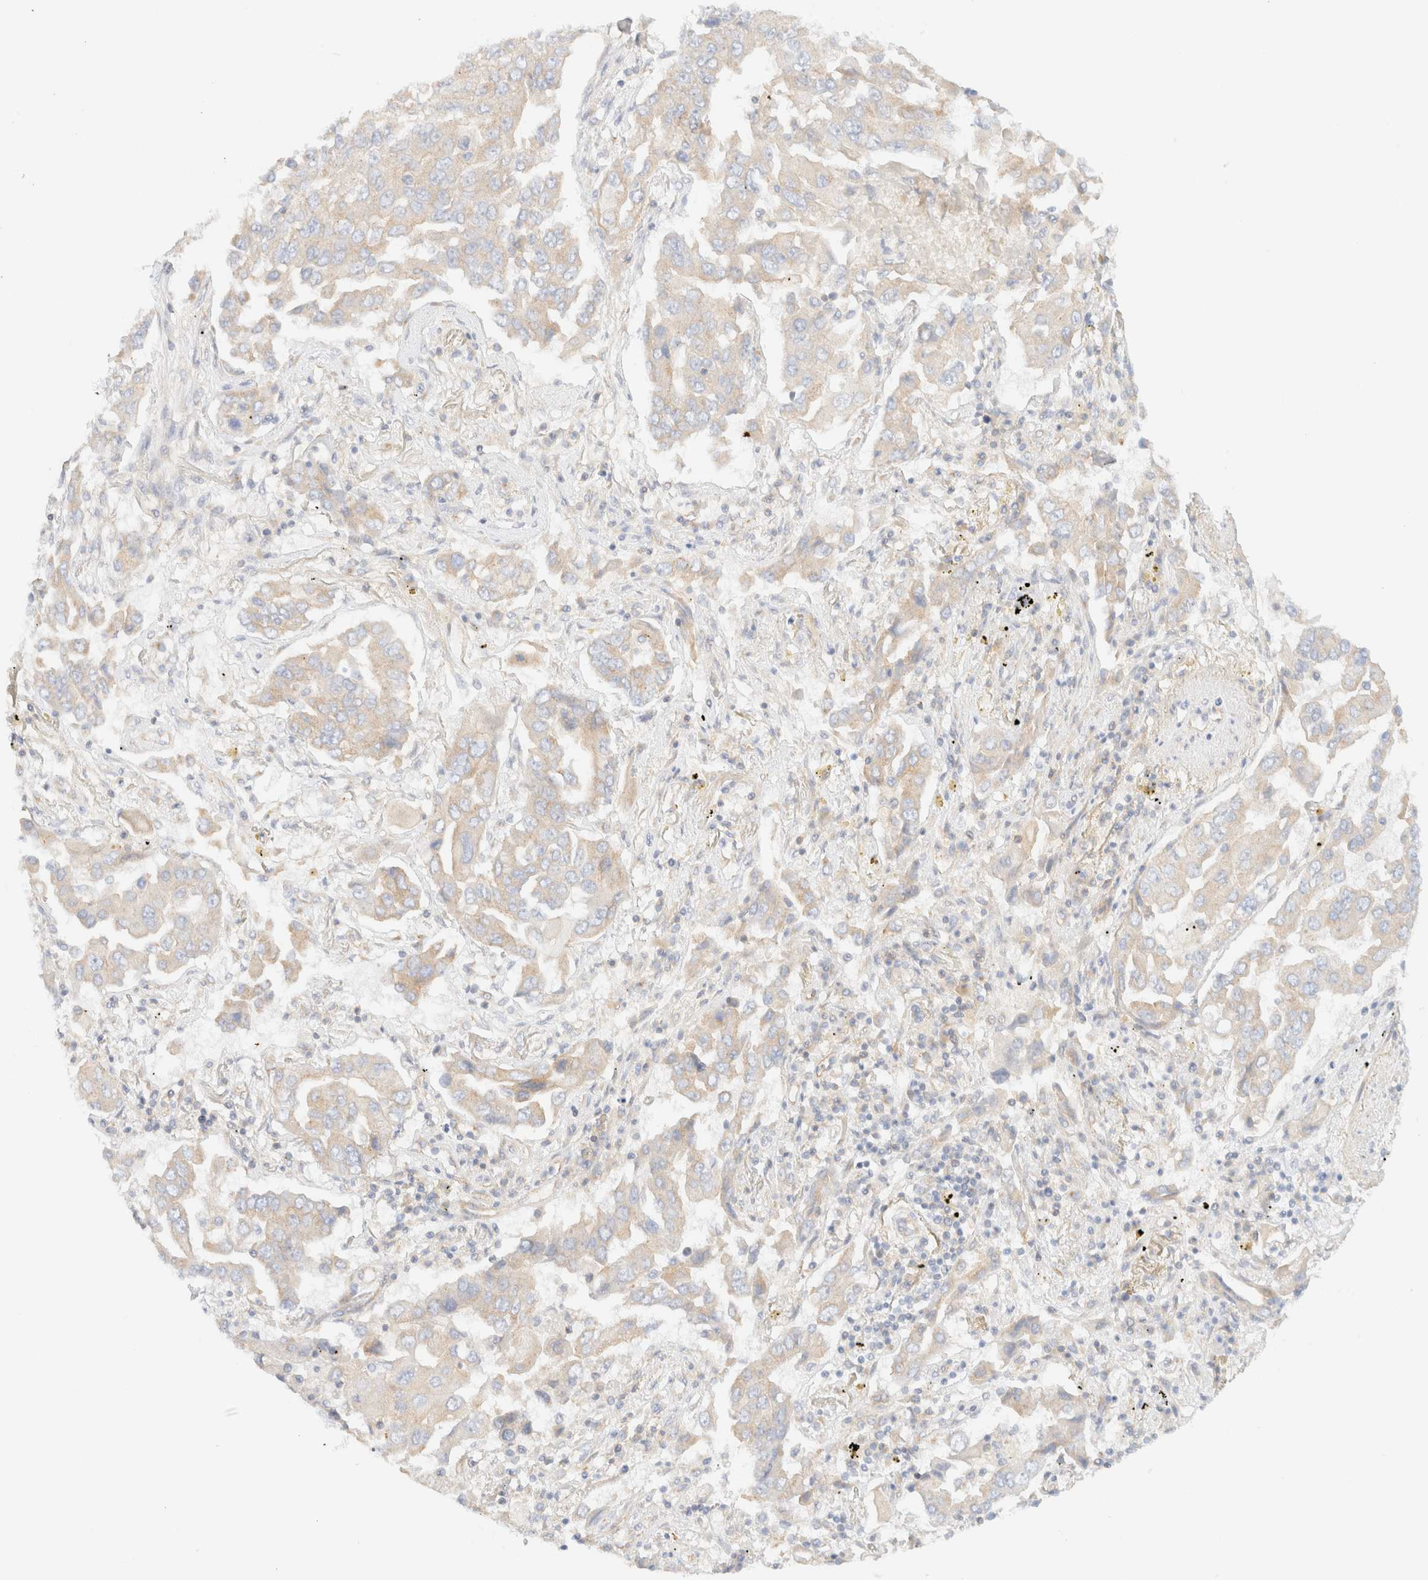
{"staining": {"intensity": "weak", "quantity": "<25%", "location": "cytoplasmic/membranous"}, "tissue": "lung cancer", "cell_type": "Tumor cells", "image_type": "cancer", "snomed": [{"axis": "morphology", "description": "Adenocarcinoma, NOS"}, {"axis": "topography", "description": "Lung"}], "caption": "High magnification brightfield microscopy of lung cancer (adenocarcinoma) stained with DAB (3,3'-diaminobenzidine) (brown) and counterstained with hematoxylin (blue): tumor cells show no significant expression.", "gene": "MYO10", "patient": {"sex": "female", "age": 65}}